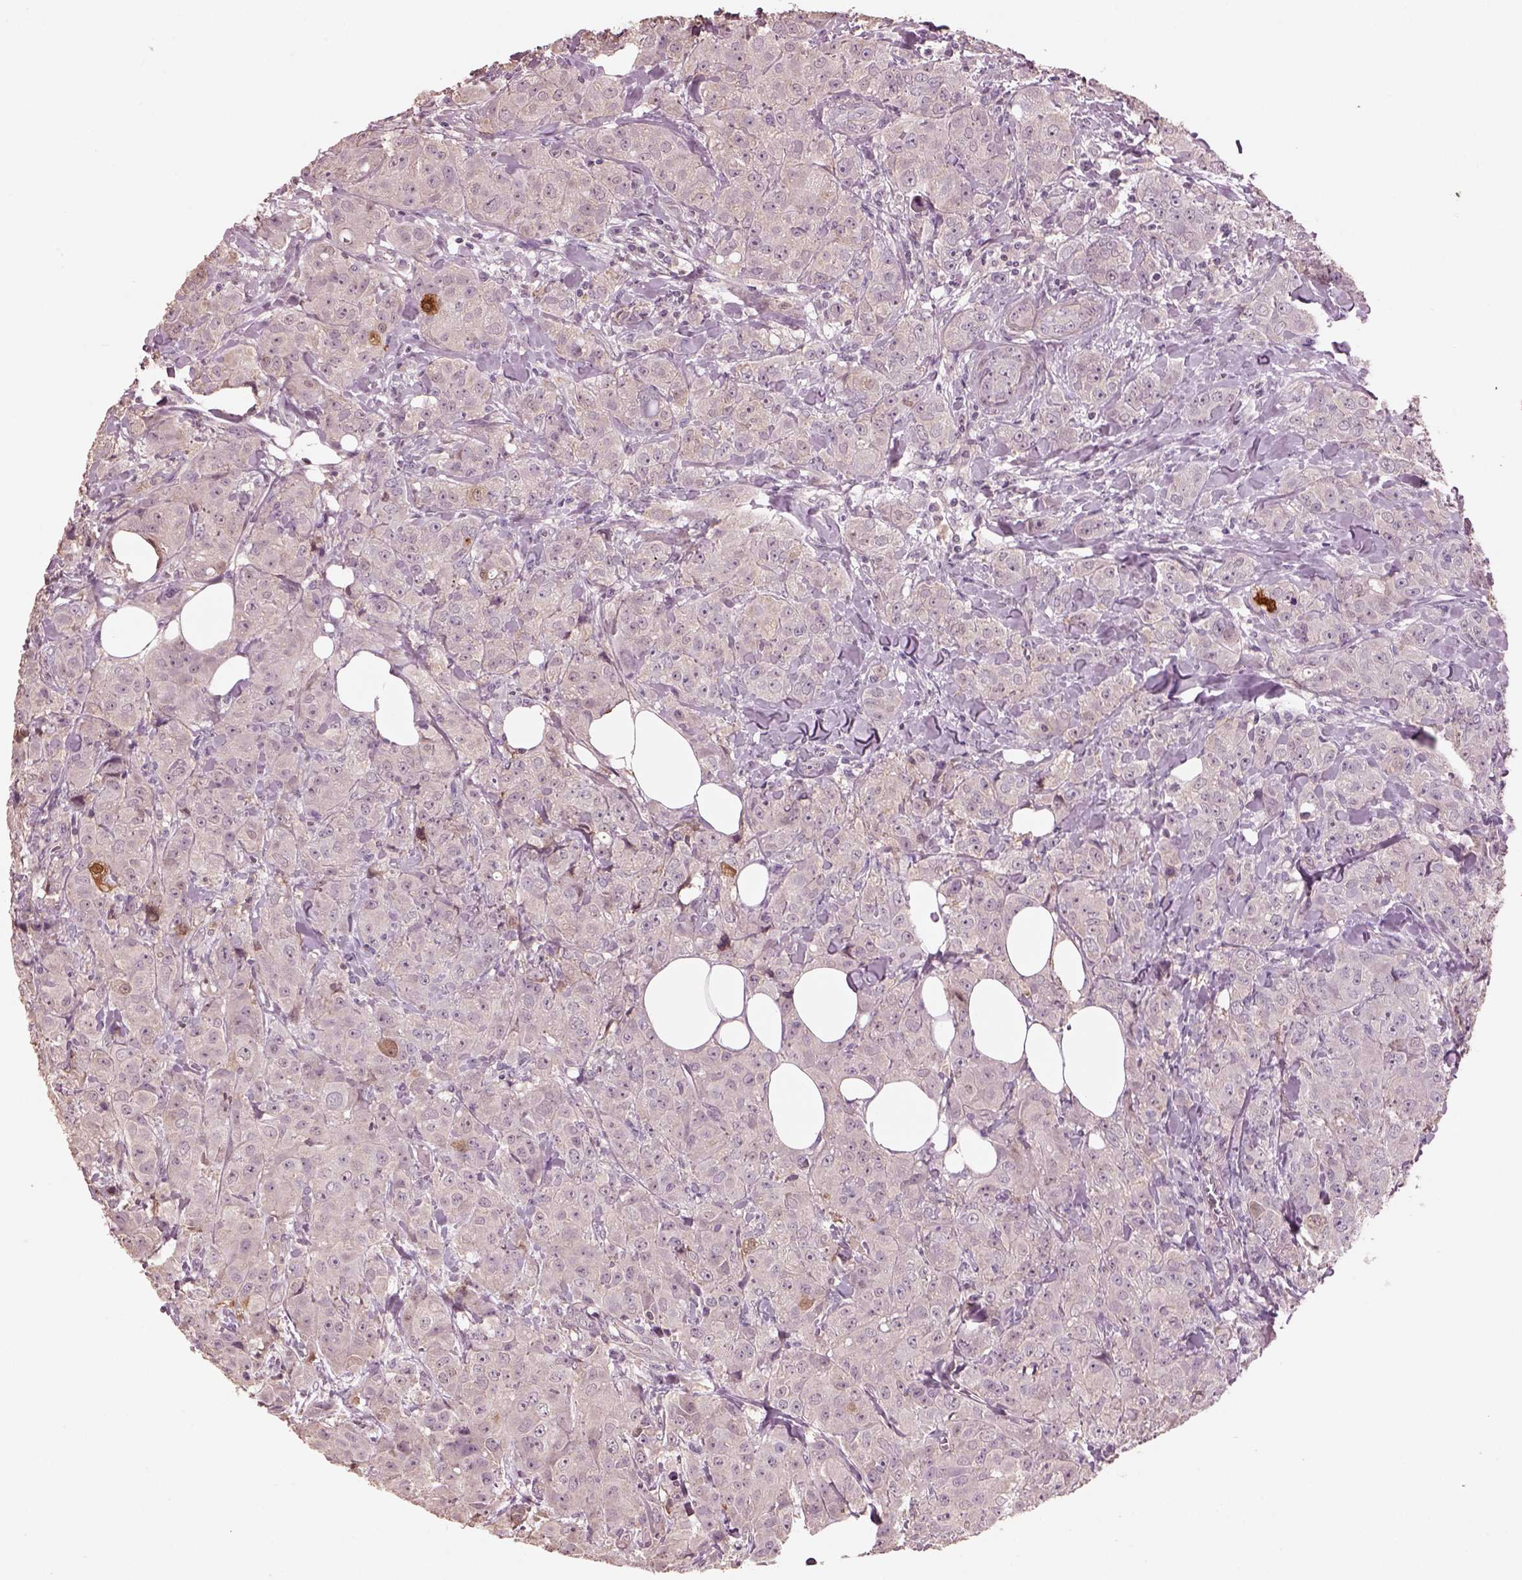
{"staining": {"intensity": "negative", "quantity": "none", "location": "none"}, "tissue": "breast cancer", "cell_type": "Tumor cells", "image_type": "cancer", "snomed": [{"axis": "morphology", "description": "Duct carcinoma"}, {"axis": "topography", "description": "Breast"}], "caption": "Immunohistochemistry (IHC) of human breast cancer (invasive ductal carcinoma) displays no positivity in tumor cells.", "gene": "SRI", "patient": {"sex": "female", "age": 43}}